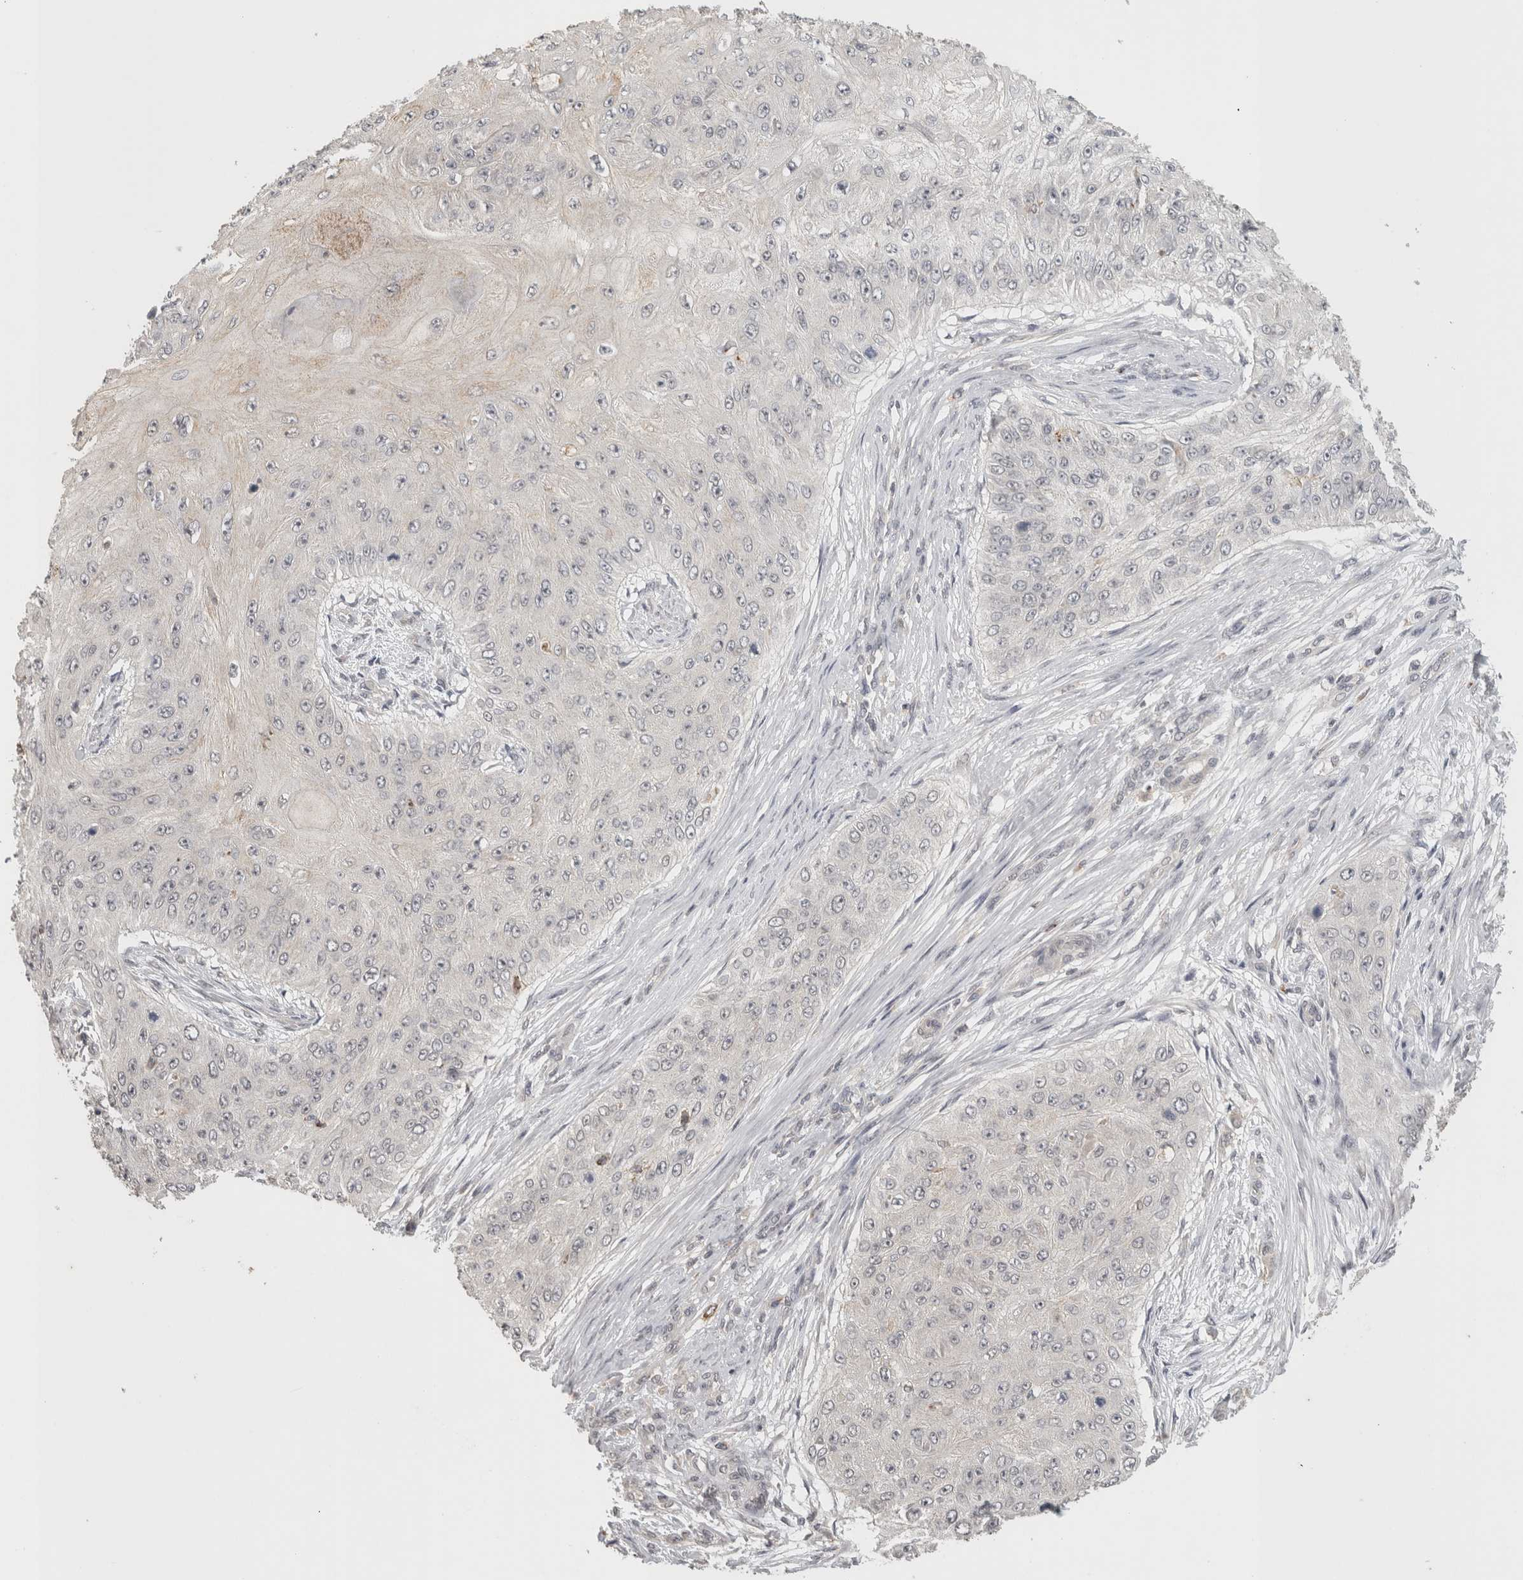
{"staining": {"intensity": "negative", "quantity": "none", "location": "none"}, "tissue": "skin cancer", "cell_type": "Tumor cells", "image_type": "cancer", "snomed": [{"axis": "morphology", "description": "Squamous cell carcinoma, NOS"}, {"axis": "topography", "description": "Skin"}], "caption": "Immunohistochemistry of human squamous cell carcinoma (skin) reveals no positivity in tumor cells.", "gene": "HAVCR2", "patient": {"sex": "female", "age": 80}}